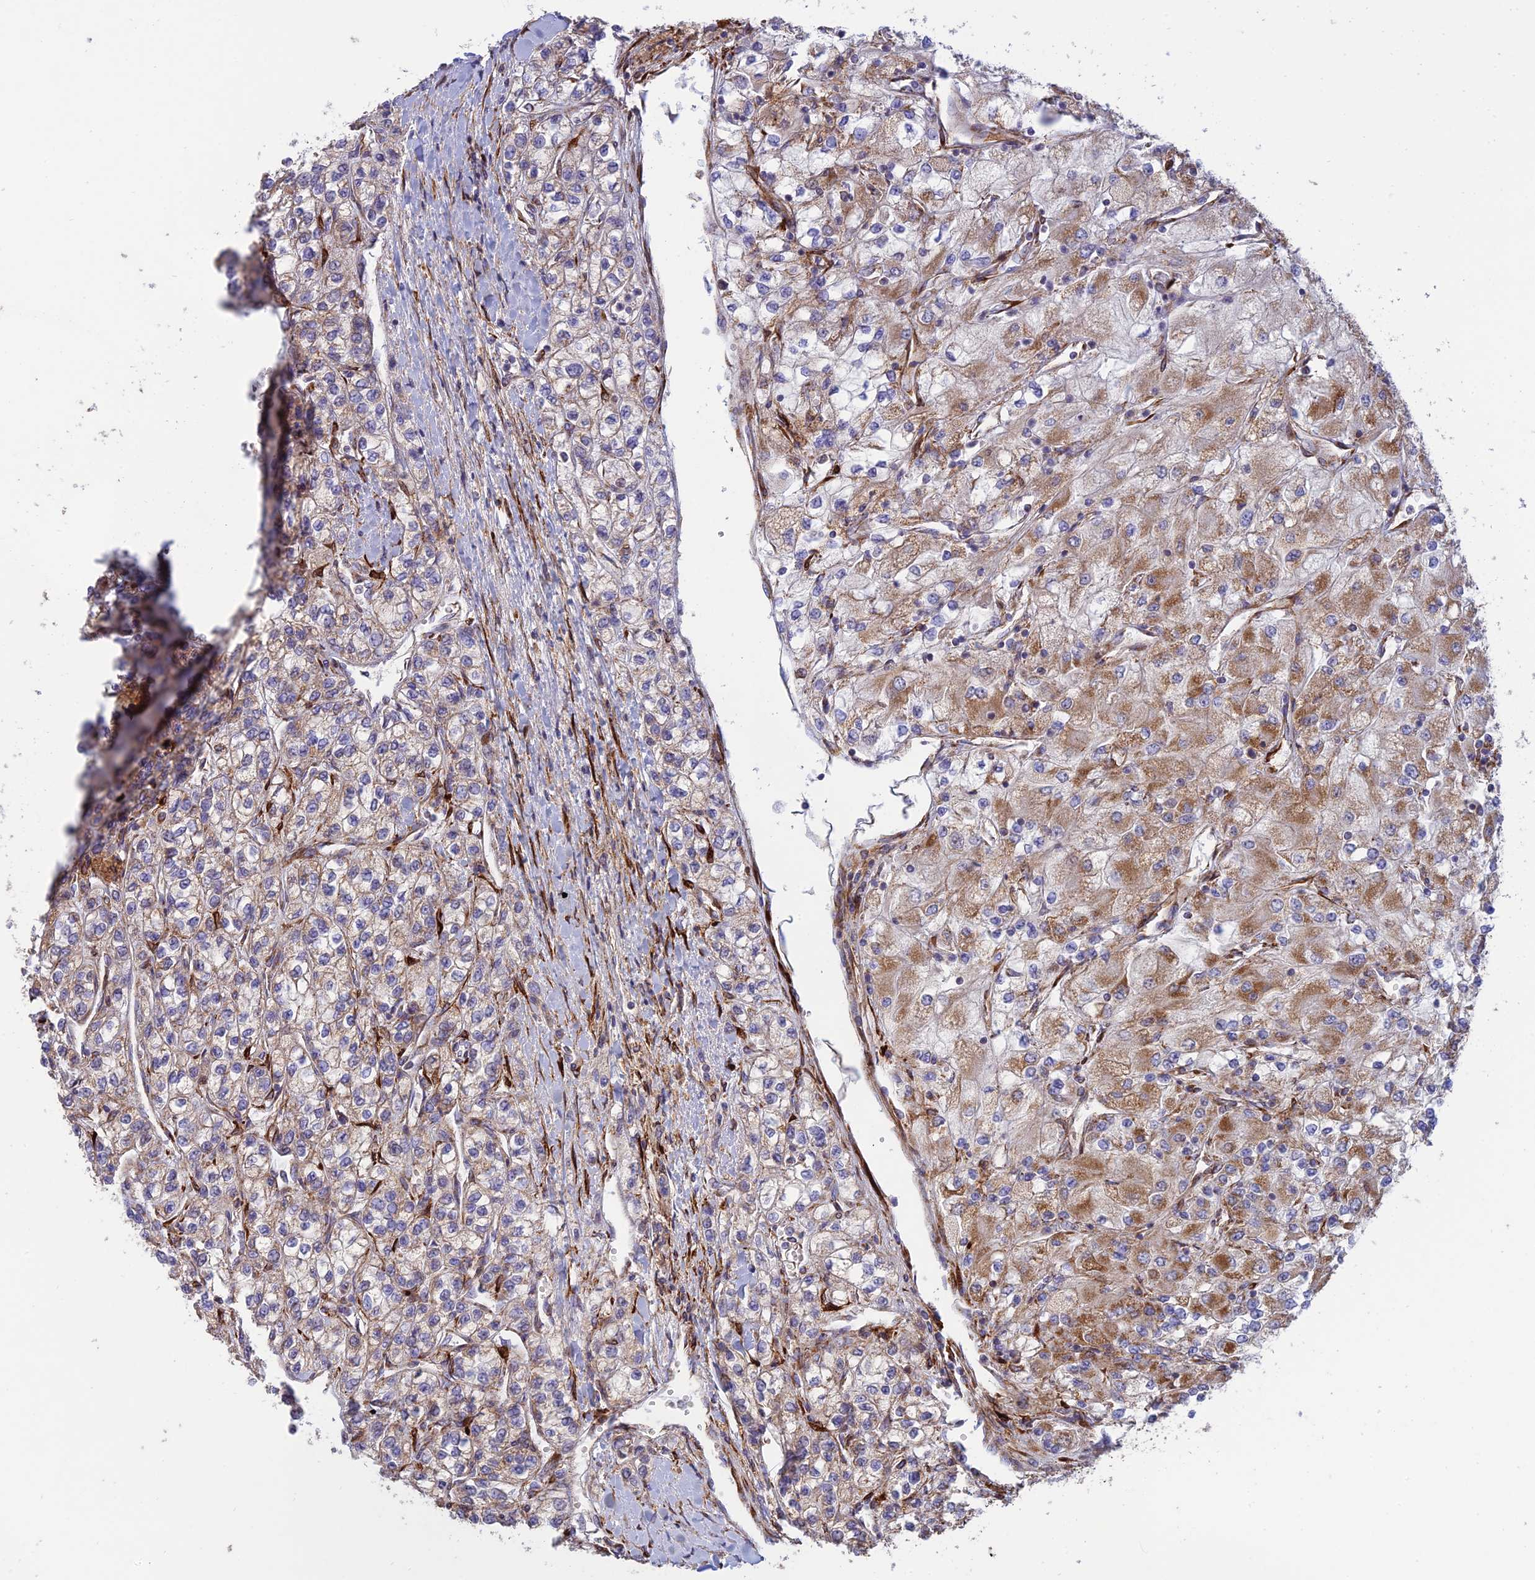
{"staining": {"intensity": "moderate", "quantity": "25%-75%", "location": "cytoplasmic/membranous"}, "tissue": "renal cancer", "cell_type": "Tumor cells", "image_type": "cancer", "snomed": [{"axis": "morphology", "description": "Adenocarcinoma, NOS"}, {"axis": "topography", "description": "Kidney"}], "caption": "Human renal cancer stained with a protein marker displays moderate staining in tumor cells.", "gene": "RCN3", "patient": {"sex": "male", "age": 80}}